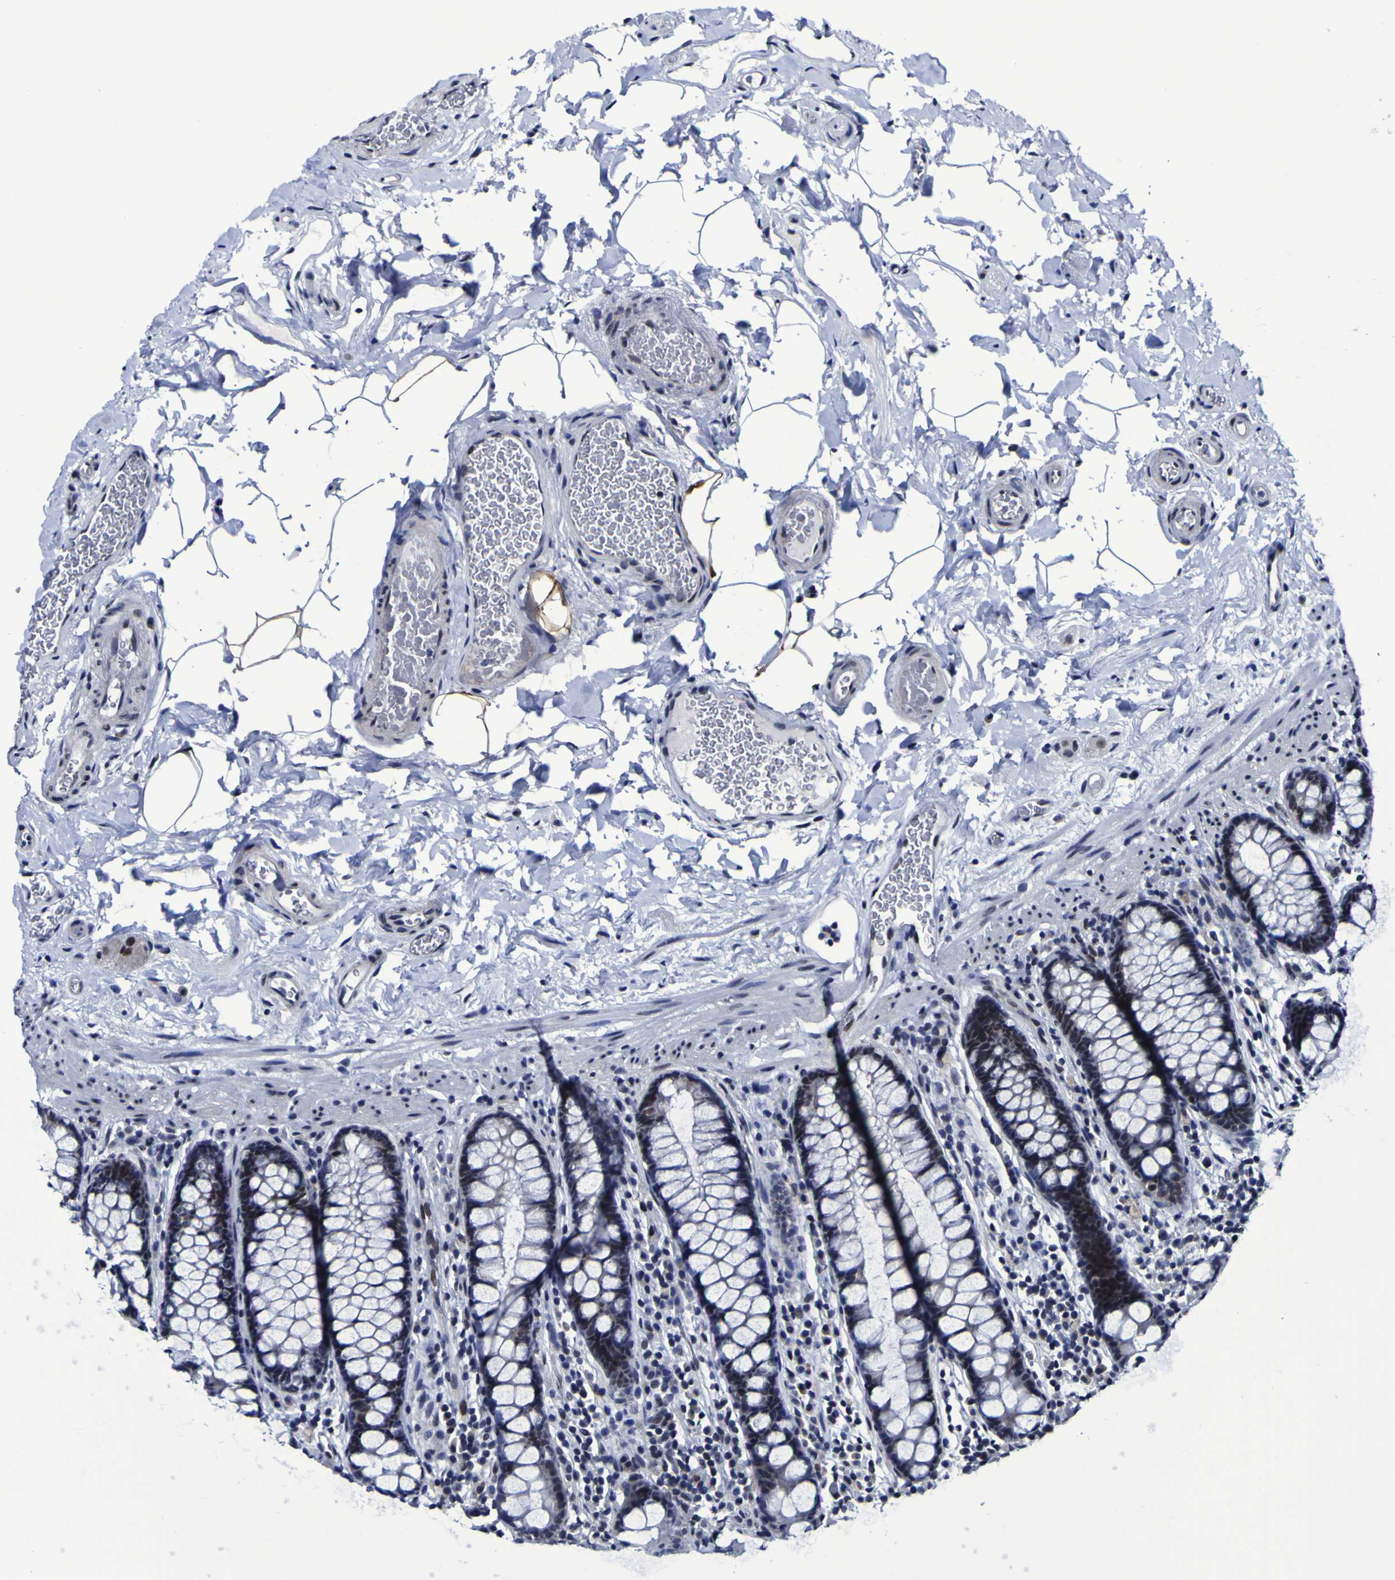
{"staining": {"intensity": "moderate", "quantity": "25%-75%", "location": "nuclear"}, "tissue": "colon", "cell_type": "Endothelial cells", "image_type": "normal", "snomed": [{"axis": "morphology", "description": "Normal tissue, NOS"}, {"axis": "topography", "description": "Colon"}], "caption": "Unremarkable colon displays moderate nuclear expression in approximately 25%-75% of endothelial cells.", "gene": "MBD3", "patient": {"sex": "female", "age": 80}}